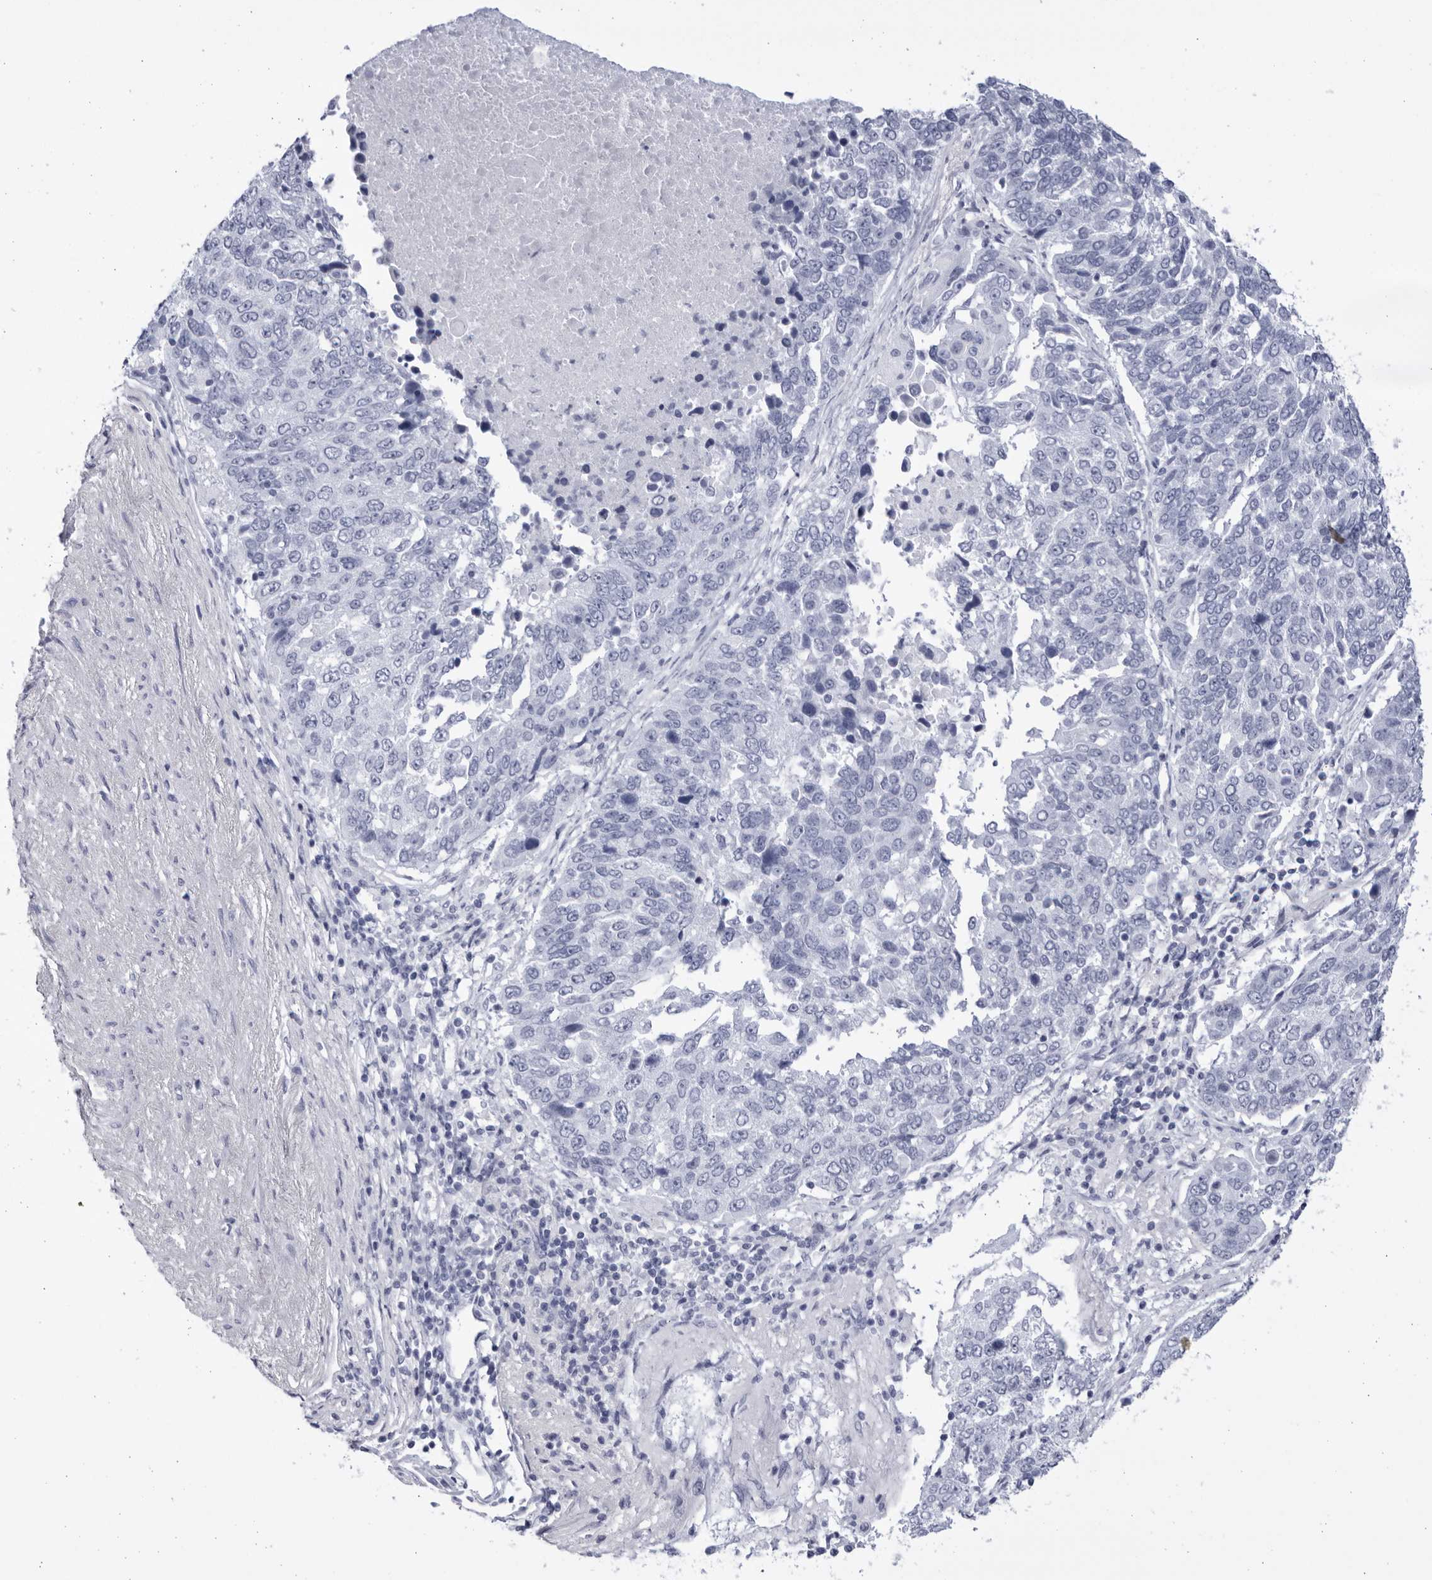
{"staining": {"intensity": "negative", "quantity": "none", "location": "none"}, "tissue": "lung cancer", "cell_type": "Tumor cells", "image_type": "cancer", "snomed": [{"axis": "morphology", "description": "Squamous cell carcinoma, NOS"}, {"axis": "topography", "description": "Lung"}], "caption": "The photomicrograph reveals no staining of tumor cells in lung squamous cell carcinoma.", "gene": "CCDC181", "patient": {"sex": "male", "age": 66}}